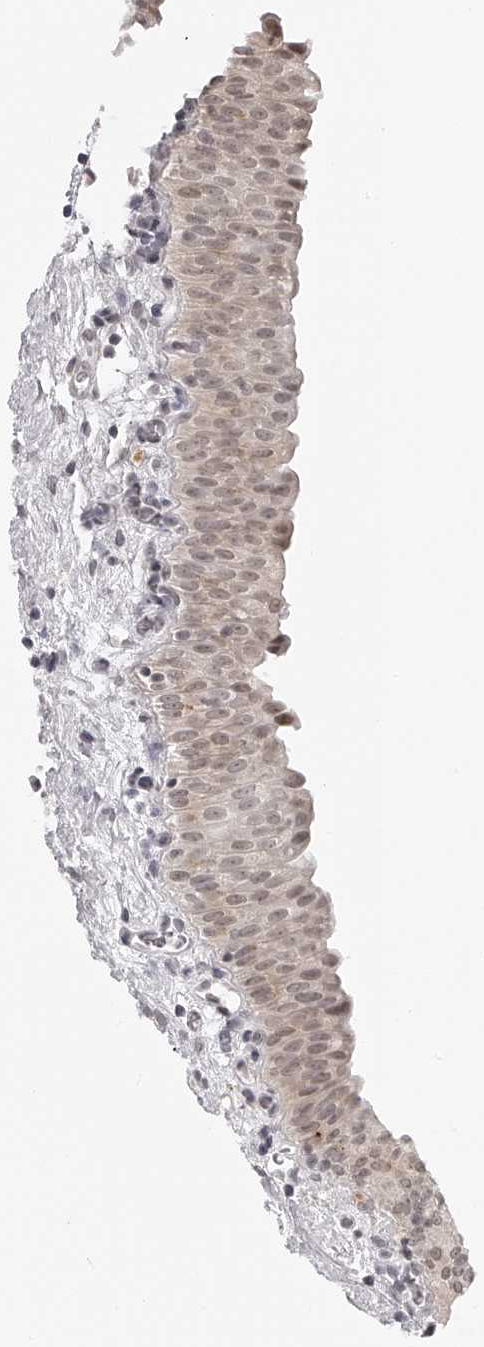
{"staining": {"intensity": "strong", "quantity": "25%-75%", "location": "cytoplasmic/membranous"}, "tissue": "urinary bladder", "cell_type": "Urothelial cells", "image_type": "normal", "snomed": [{"axis": "morphology", "description": "Normal tissue, NOS"}, {"axis": "topography", "description": "Urinary bladder"}], "caption": "IHC micrograph of normal urinary bladder: urinary bladder stained using immunohistochemistry (IHC) exhibits high levels of strong protein expression localized specifically in the cytoplasmic/membranous of urothelial cells, appearing as a cytoplasmic/membranous brown color.", "gene": "RNF220", "patient": {"sex": "male", "age": 82}}